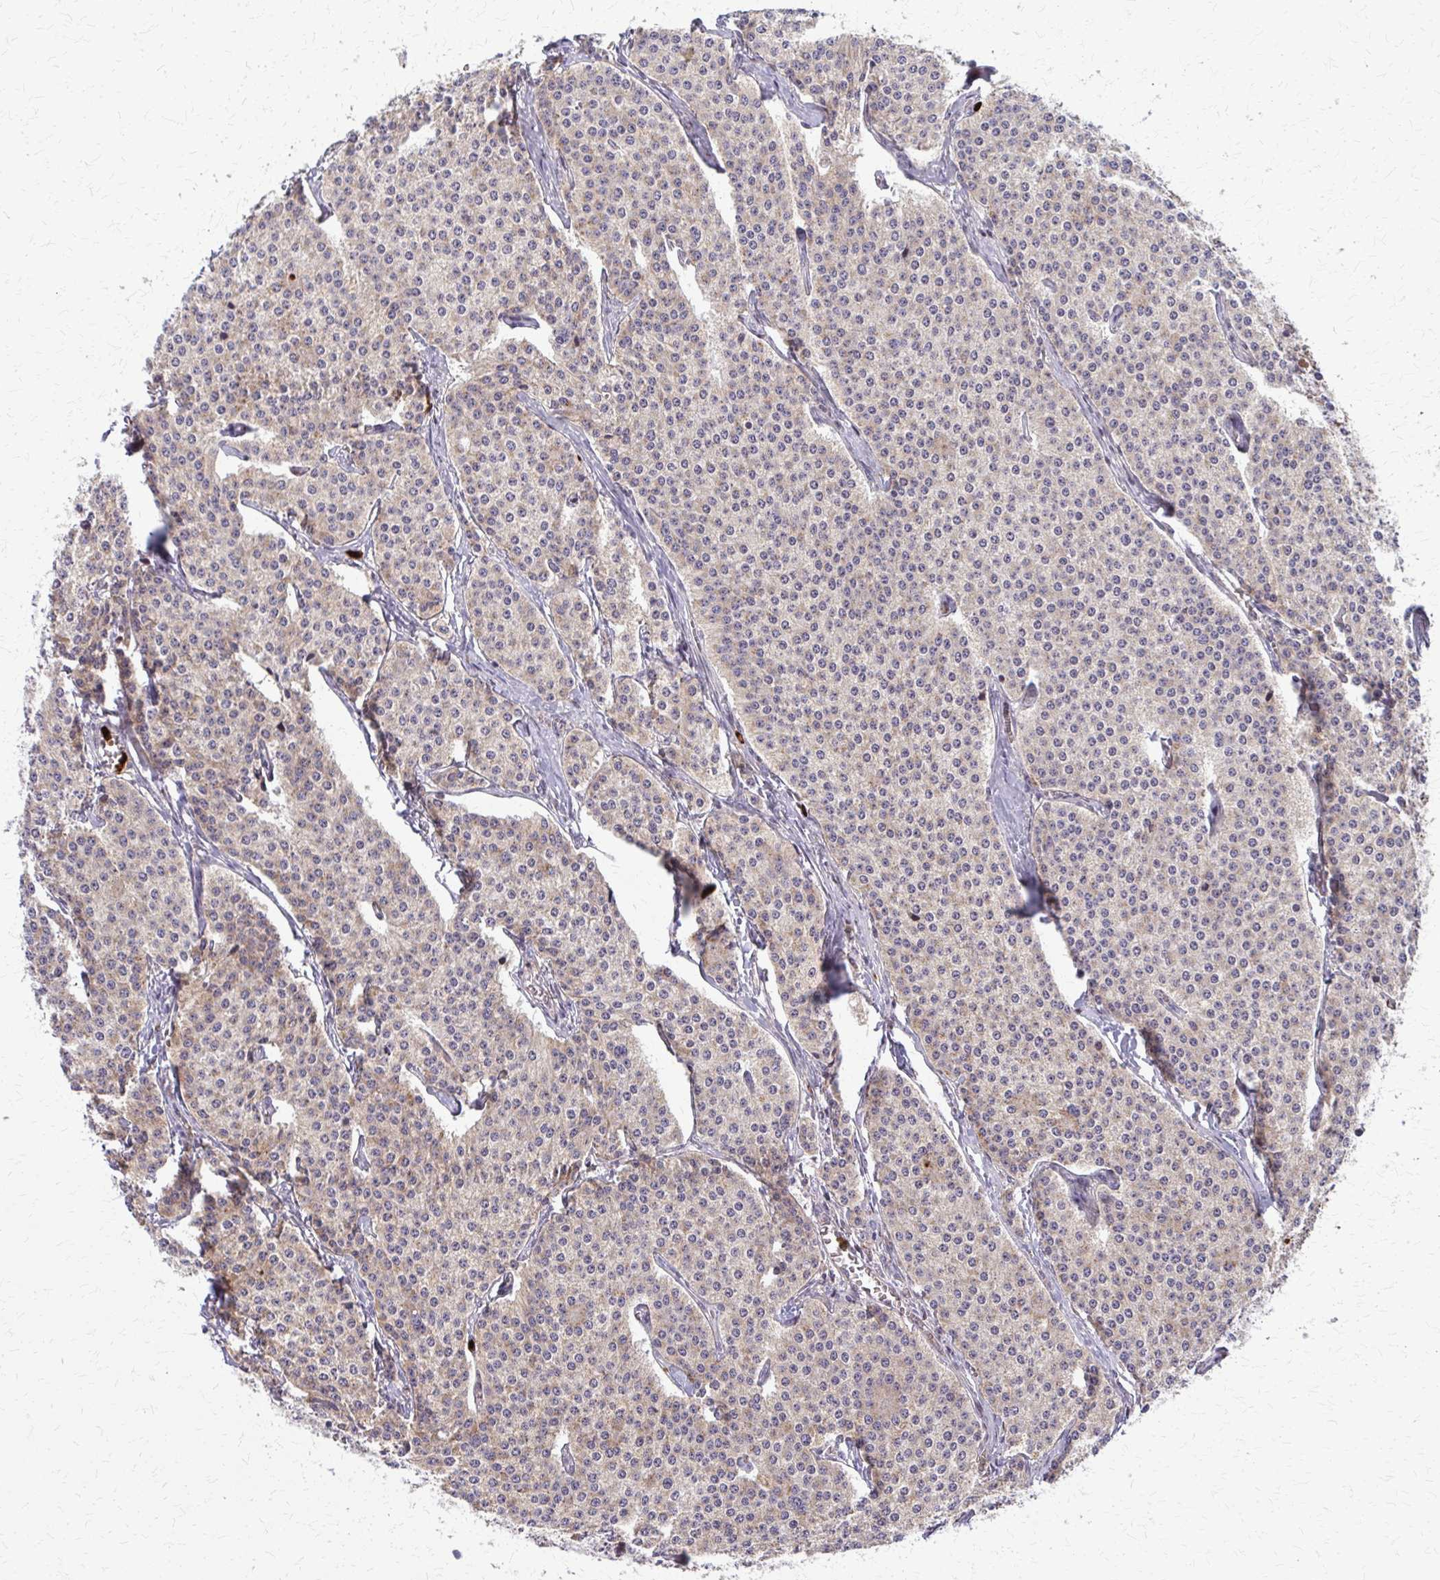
{"staining": {"intensity": "weak", "quantity": "25%-75%", "location": "cytoplasmic/membranous"}, "tissue": "carcinoid", "cell_type": "Tumor cells", "image_type": "cancer", "snomed": [{"axis": "morphology", "description": "Carcinoid, malignant, NOS"}, {"axis": "topography", "description": "Small intestine"}], "caption": "Brown immunohistochemical staining in carcinoid reveals weak cytoplasmic/membranous positivity in approximately 25%-75% of tumor cells.", "gene": "MCCC1", "patient": {"sex": "female", "age": 64}}